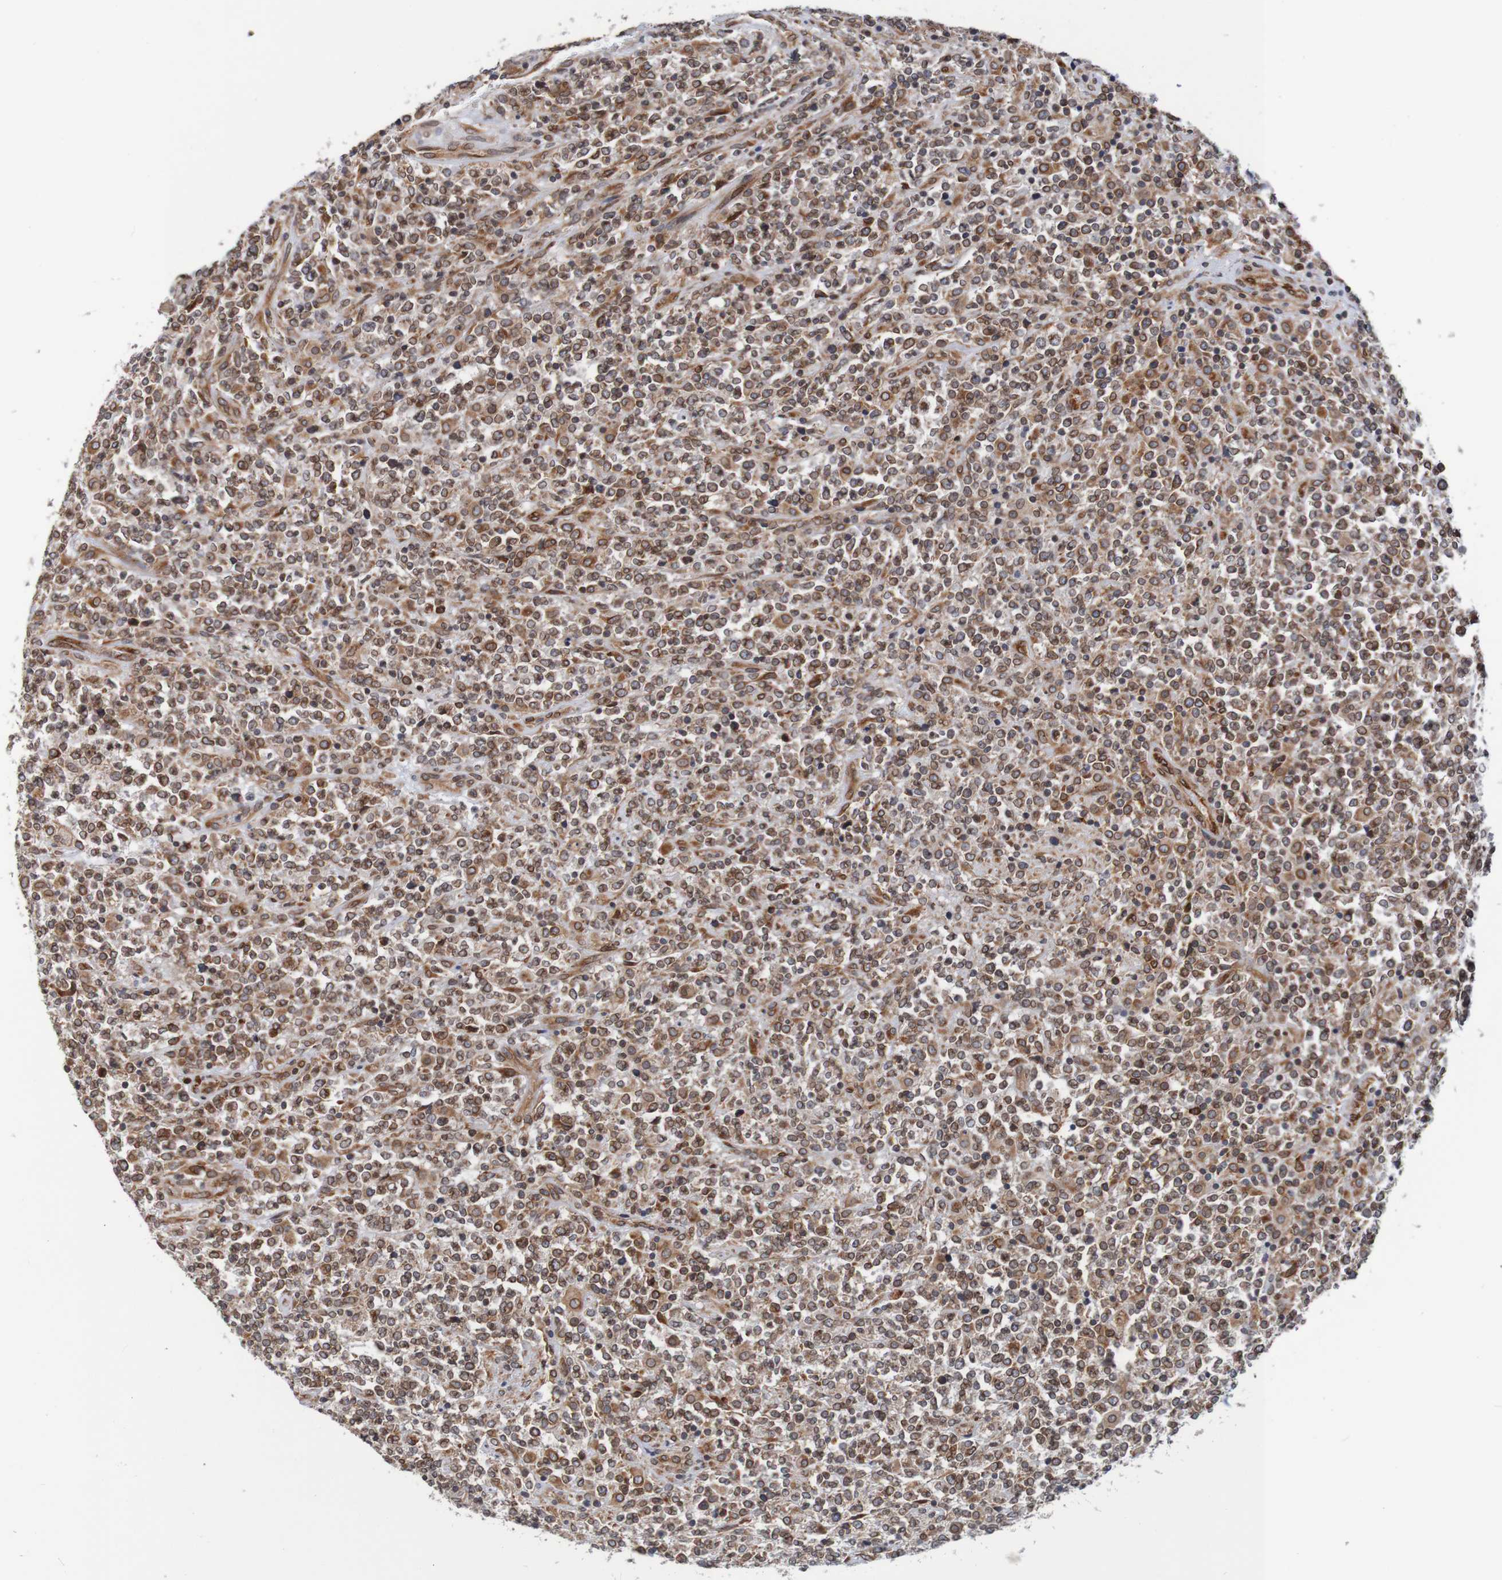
{"staining": {"intensity": "moderate", "quantity": ">75%", "location": "cytoplasmic/membranous,nuclear"}, "tissue": "lymphoma", "cell_type": "Tumor cells", "image_type": "cancer", "snomed": [{"axis": "morphology", "description": "Malignant lymphoma, non-Hodgkin's type, High grade"}, {"axis": "topography", "description": "Soft tissue"}], "caption": "Protein positivity by immunohistochemistry (IHC) exhibits moderate cytoplasmic/membranous and nuclear expression in about >75% of tumor cells in lymphoma. The staining was performed using DAB to visualize the protein expression in brown, while the nuclei were stained in blue with hematoxylin (Magnification: 20x).", "gene": "TMEM109", "patient": {"sex": "male", "age": 18}}